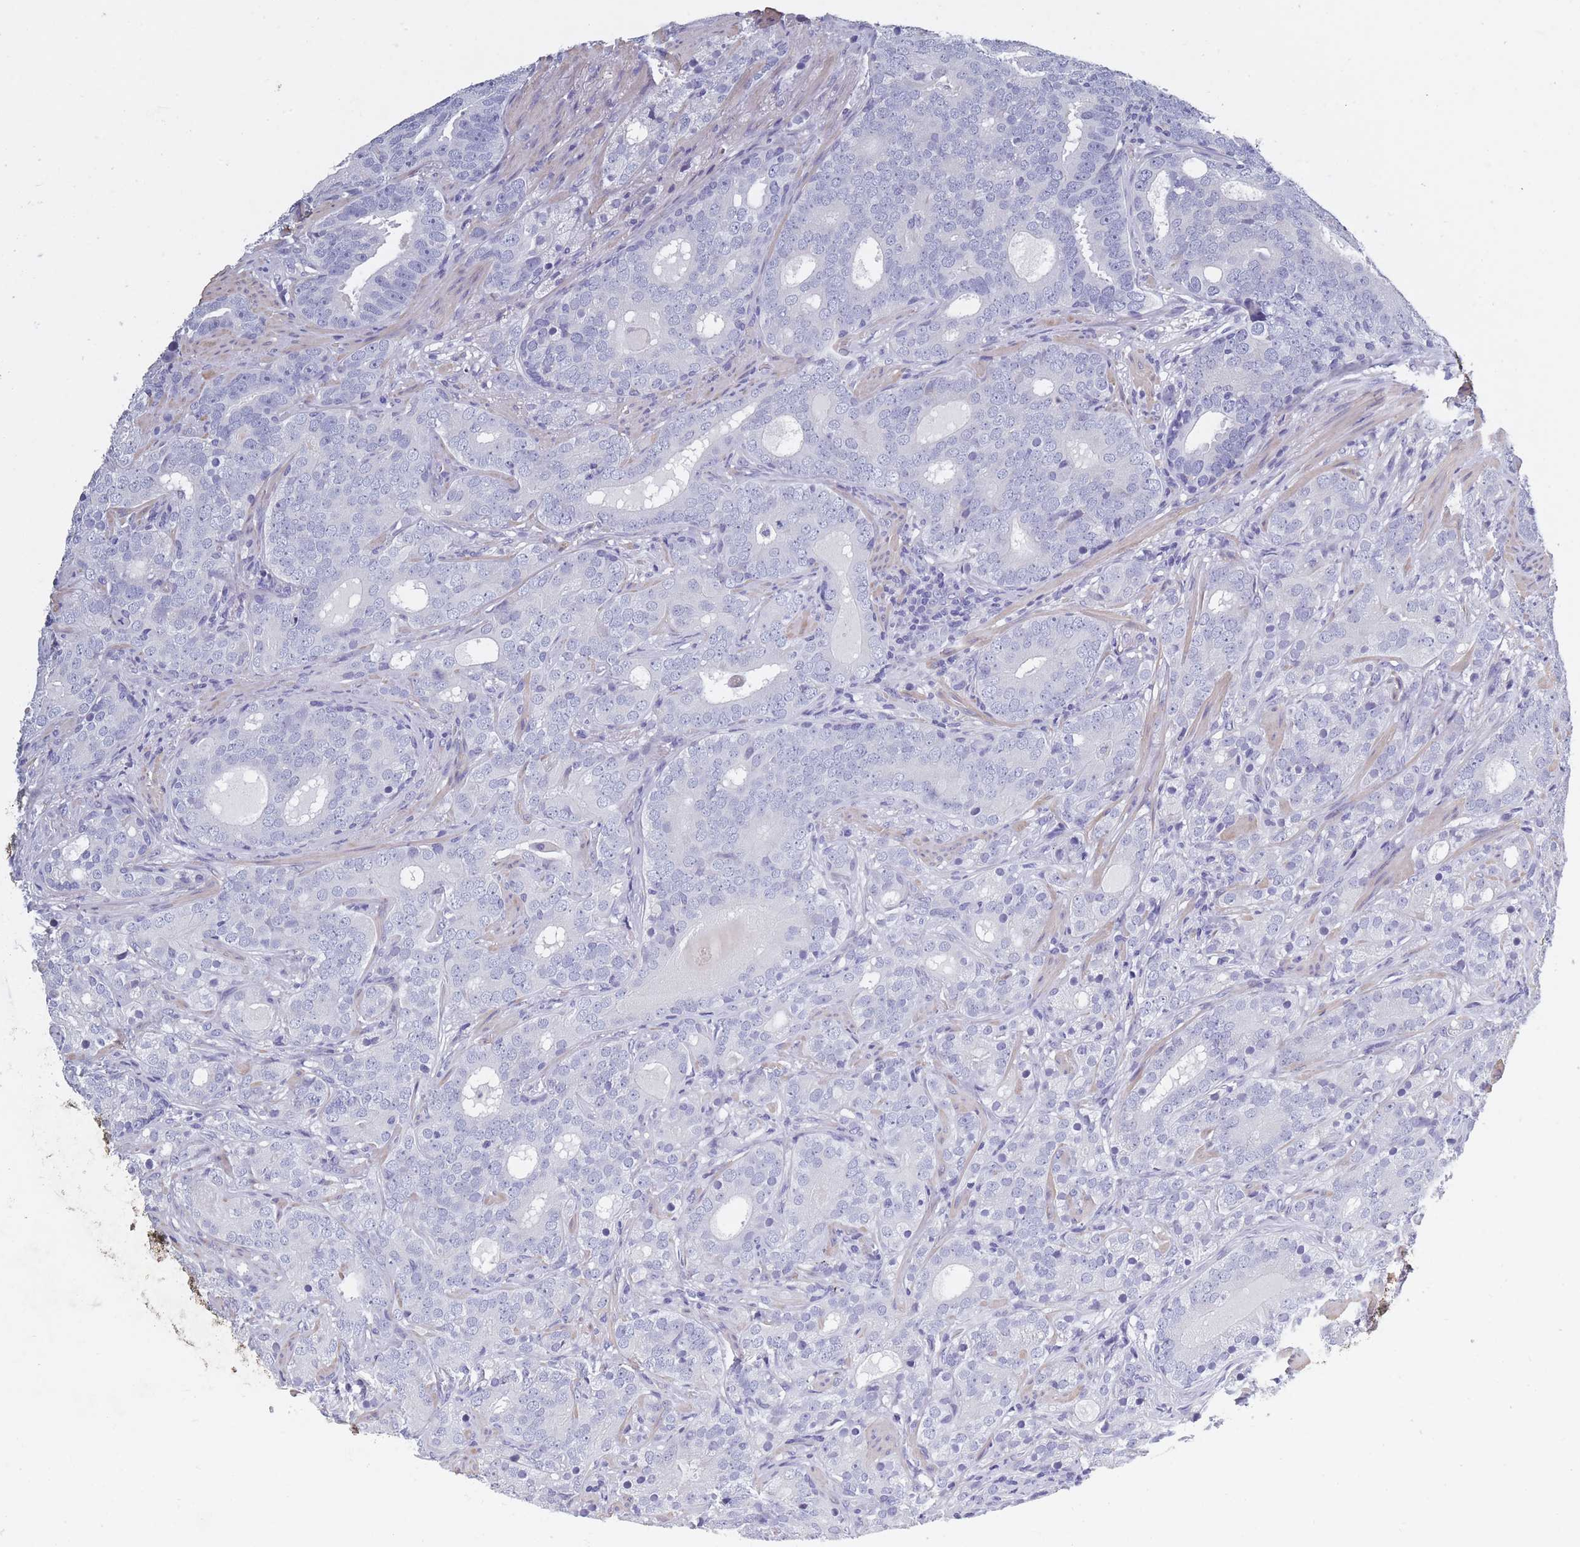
{"staining": {"intensity": "negative", "quantity": "none", "location": "none"}, "tissue": "prostate cancer", "cell_type": "Tumor cells", "image_type": "cancer", "snomed": [{"axis": "morphology", "description": "Adenocarcinoma, High grade"}, {"axis": "topography", "description": "Prostate"}], "caption": "This micrograph is of high-grade adenocarcinoma (prostate) stained with immunohistochemistry to label a protein in brown with the nuclei are counter-stained blue. There is no positivity in tumor cells.", "gene": "OR4C5", "patient": {"sex": "male", "age": 64}}